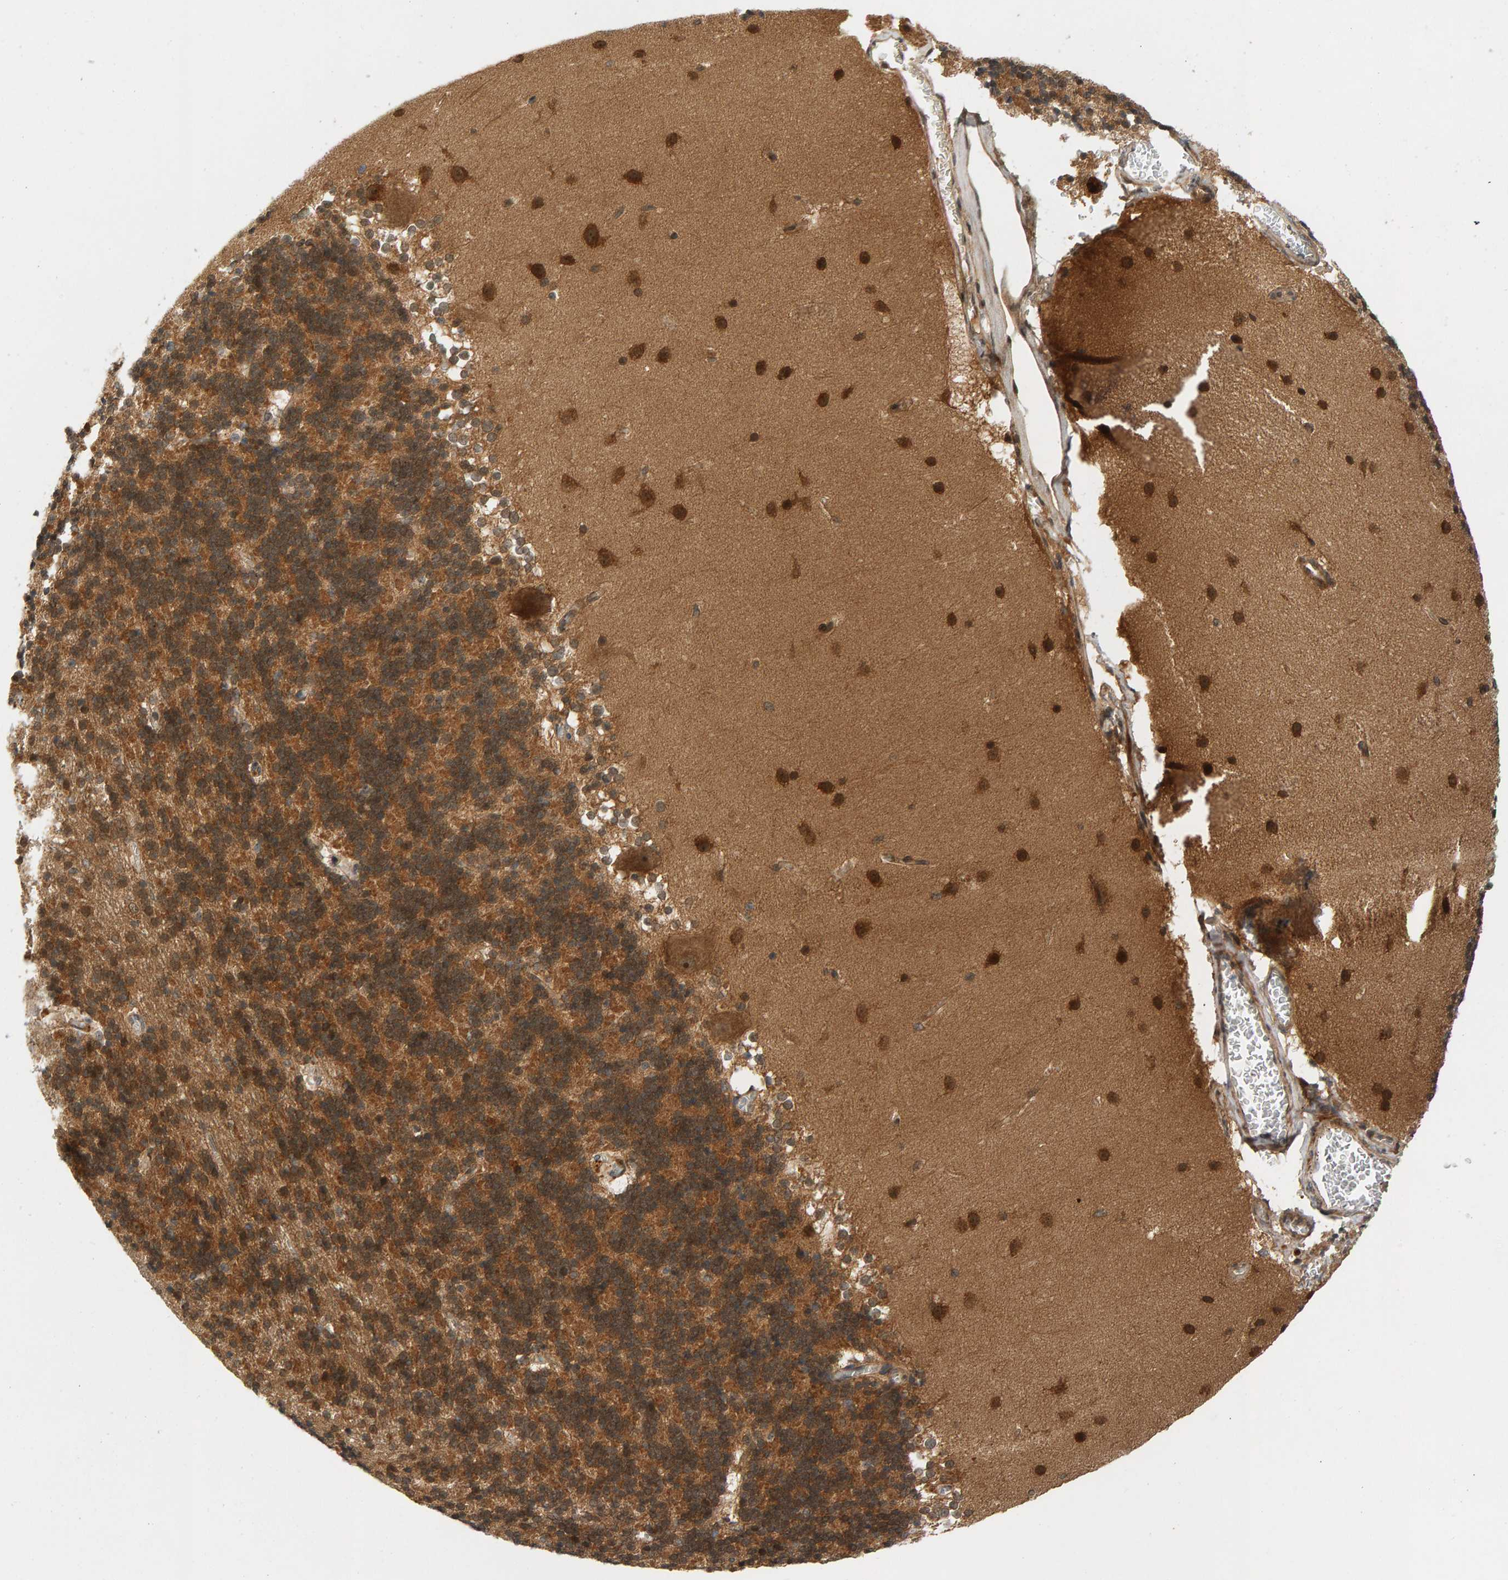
{"staining": {"intensity": "strong", "quantity": ">75%", "location": "cytoplasmic/membranous"}, "tissue": "cerebellum", "cell_type": "Cells in granular layer", "image_type": "normal", "snomed": [{"axis": "morphology", "description": "Normal tissue, NOS"}, {"axis": "topography", "description": "Cerebellum"}], "caption": "The micrograph exhibits staining of benign cerebellum, revealing strong cytoplasmic/membranous protein positivity (brown color) within cells in granular layer.", "gene": "BAHCC1", "patient": {"sex": "female", "age": 19}}